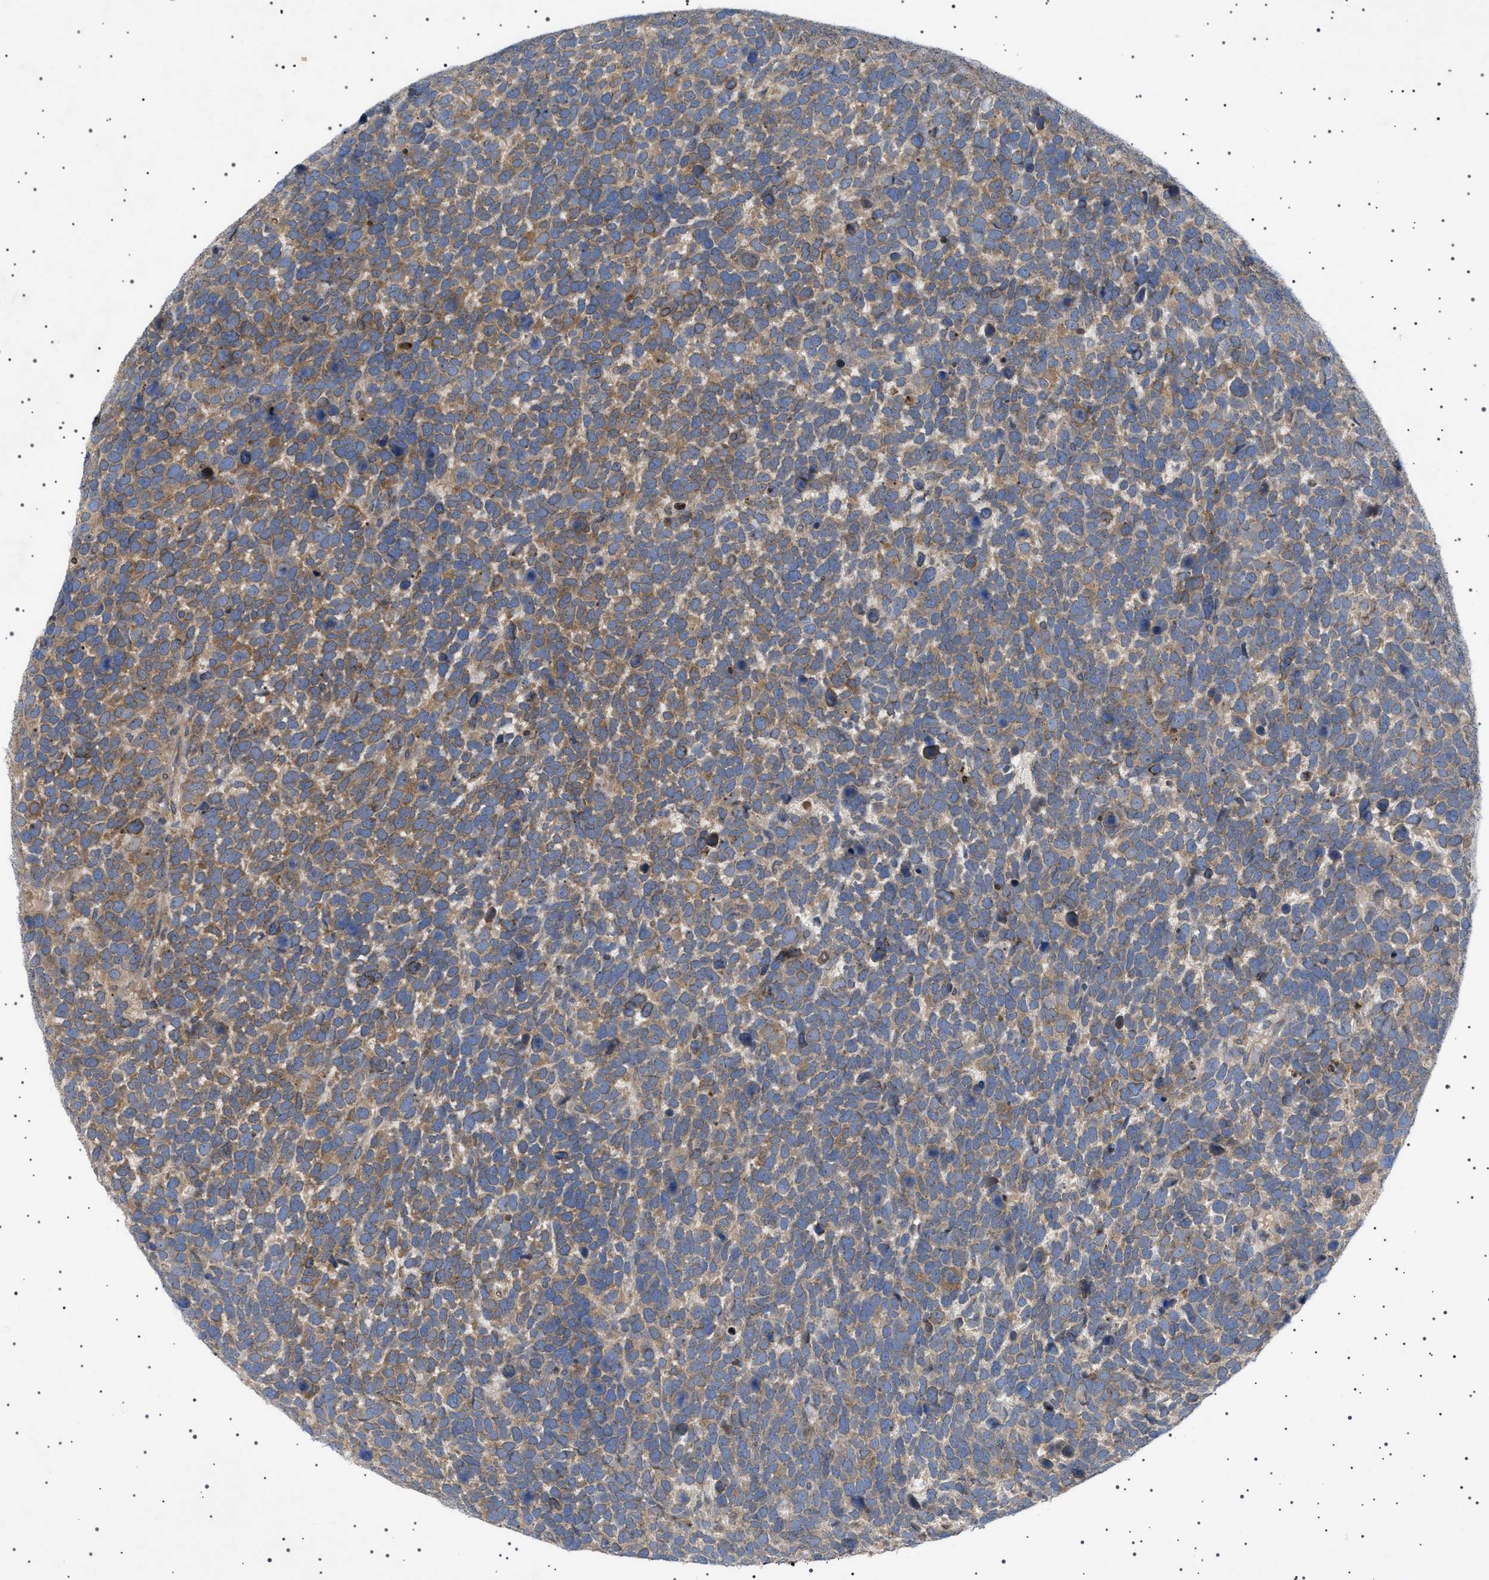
{"staining": {"intensity": "moderate", "quantity": ">75%", "location": "cytoplasmic/membranous"}, "tissue": "urothelial cancer", "cell_type": "Tumor cells", "image_type": "cancer", "snomed": [{"axis": "morphology", "description": "Urothelial carcinoma, High grade"}, {"axis": "topography", "description": "Urinary bladder"}], "caption": "Brown immunohistochemical staining in urothelial cancer shows moderate cytoplasmic/membranous staining in approximately >75% of tumor cells.", "gene": "NUP93", "patient": {"sex": "female", "age": 82}}